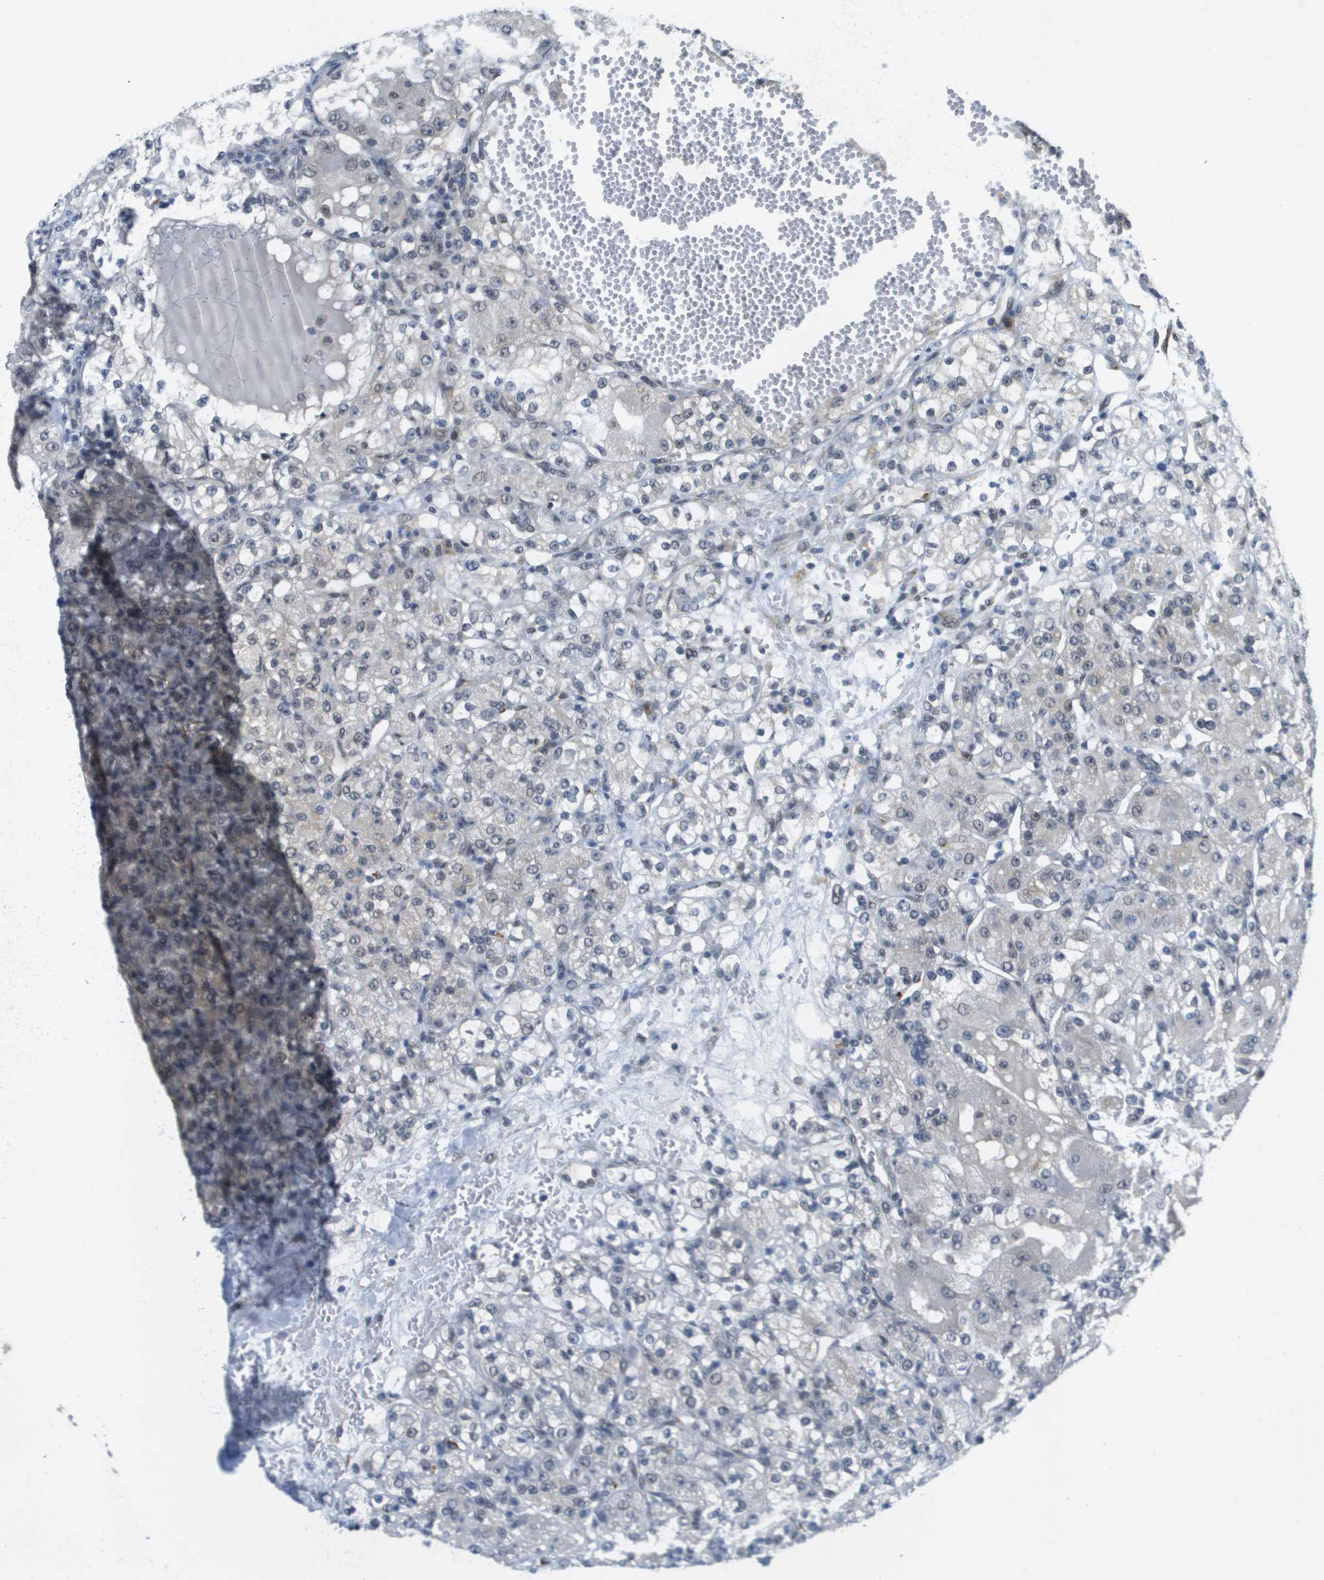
{"staining": {"intensity": "weak", "quantity": "<25%", "location": "nuclear"}, "tissue": "renal cancer", "cell_type": "Tumor cells", "image_type": "cancer", "snomed": [{"axis": "morphology", "description": "Normal tissue, NOS"}, {"axis": "morphology", "description": "Adenocarcinoma, NOS"}, {"axis": "topography", "description": "Kidney"}], "caption": "Micrograph shows no protein positivity in tumor cells of adenocarcinoma (renal) tissue. The staining is performed using DAB brown chromogen with nuclei counter-stained in using hematoxylin.", "gene": "ARID1B", "patient": {"sex": "male", "age": 61}}